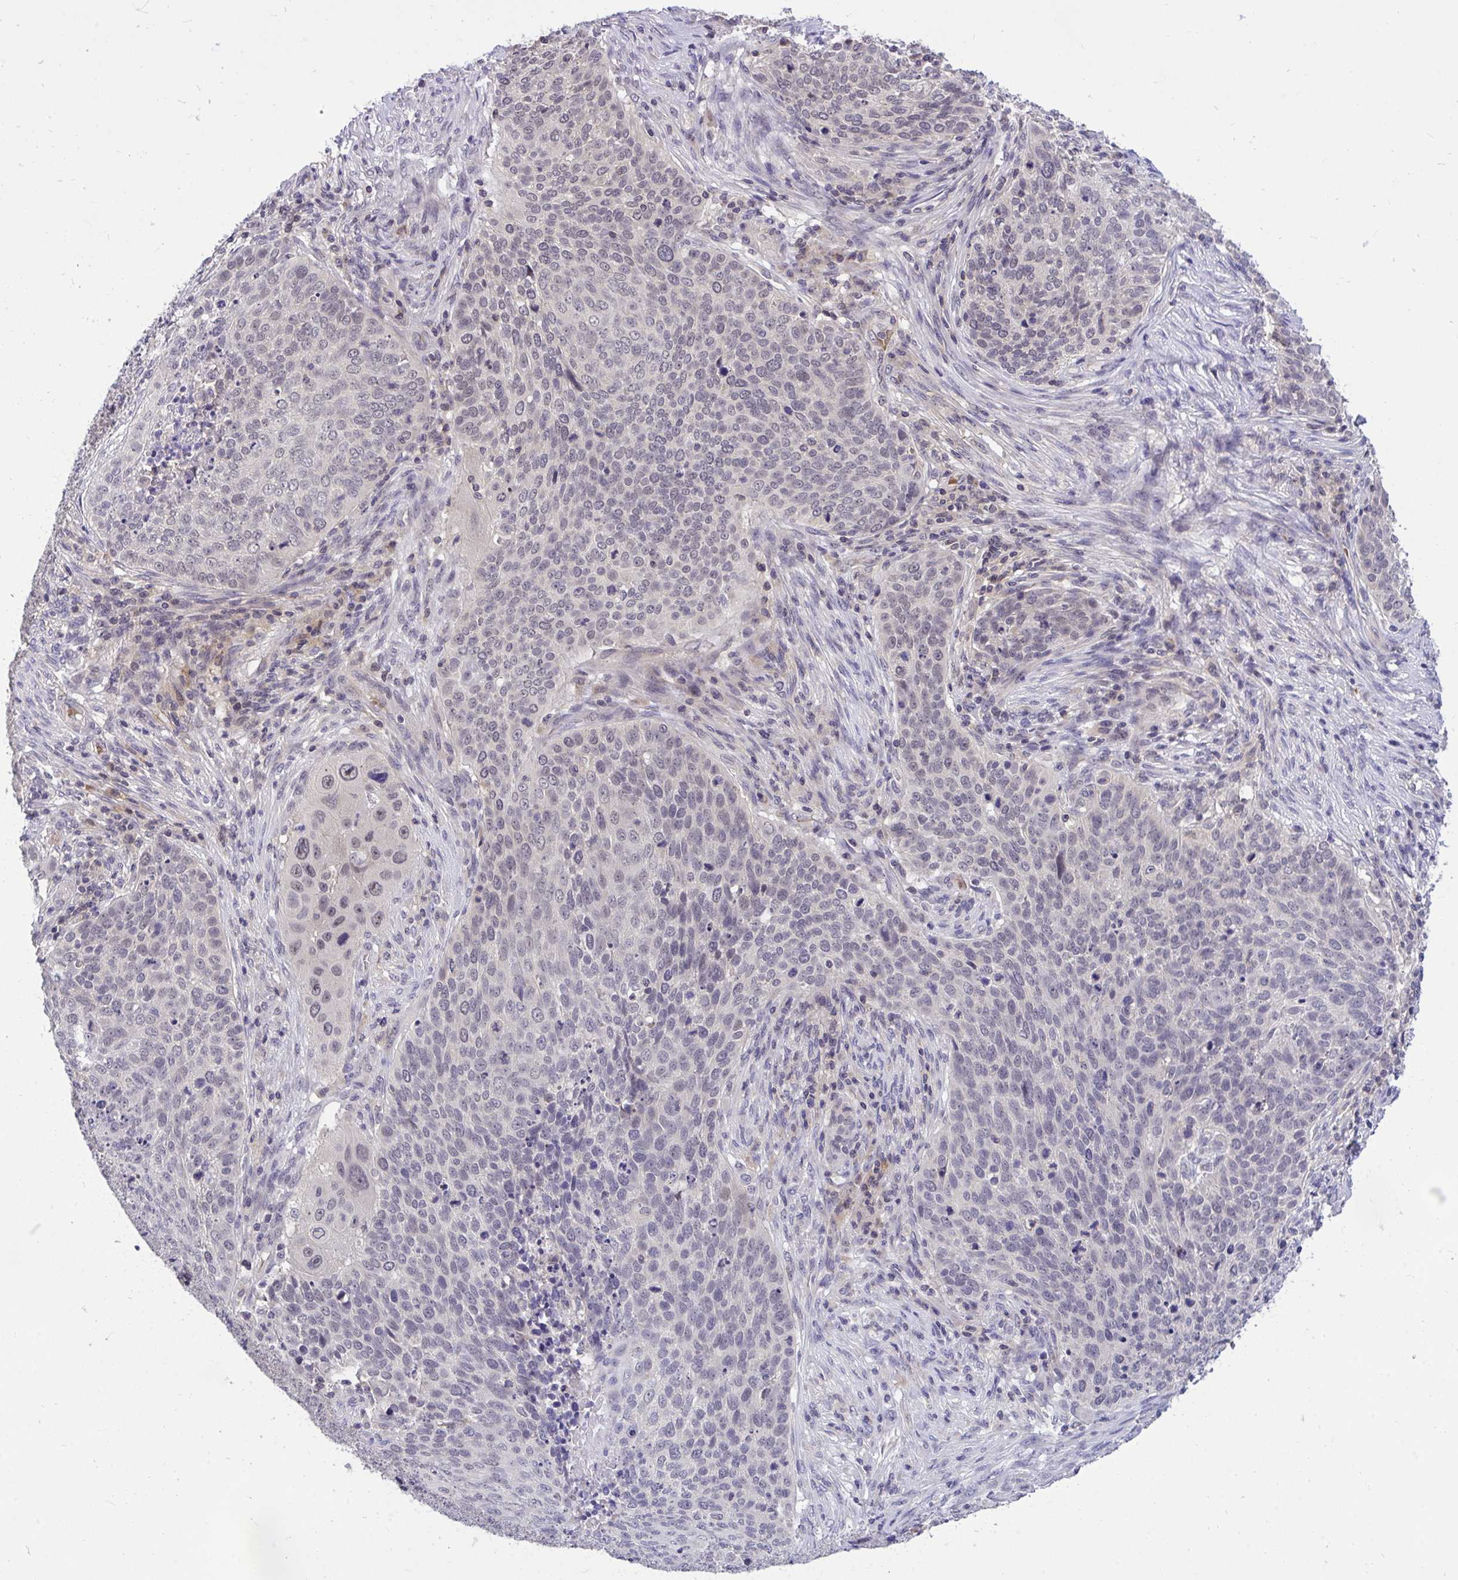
{"staining": {"intensity": "negative", "quantity": "none", "location": "none"}, "tissue": "lung cancer", "cell_type": "Tumor cells", "image_type": "cancer", "snomed": [{"axis": "morphology", "description": "Squamous cell carcinoma, NOS"}, {"axis": "topography", "description": "Lung"}], "caption": "Immunohistochemical staining of human lung cancer (squamous cell carcinoma) exhibits no significant expression in tumor cells.", "gene": "PPP1CA", "patient": {"sex": "male", "age": 63}}